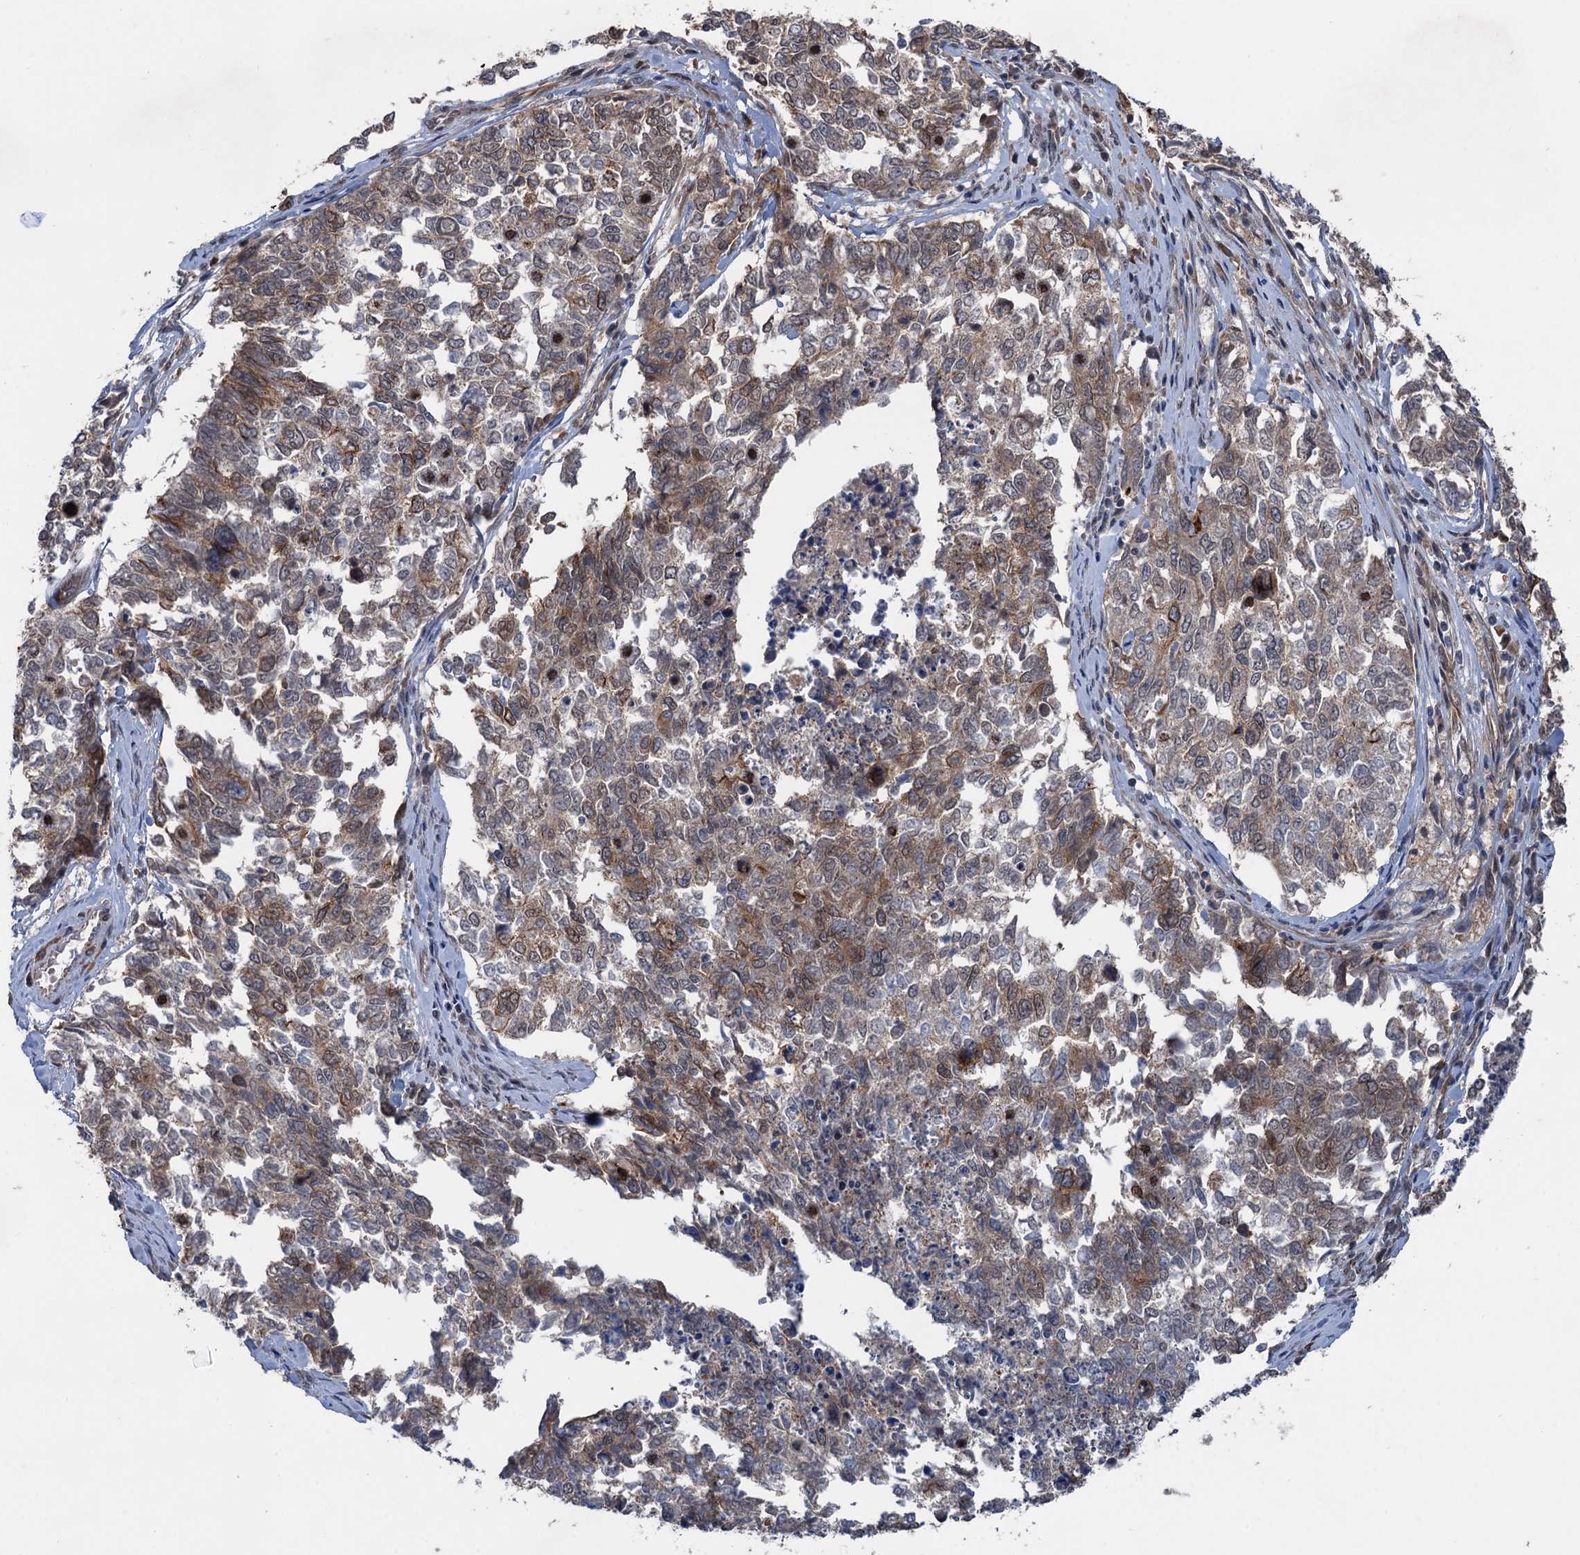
{"staining": {"intensity": "weak", "quantity": "<25%", "location": "cytoplasmic/membranous"}, "tissue": "cervical cancer", "cell_type": "Tumor cells", "image_type": "cancer", "snomed": [{"axis": "morphology", "description": "Squamous cell carcinoma, NOS"}, {"axis": "topography", "description": "Cervix"}], "caption": "DAB immunohistochemical staining of cervical cancer demonstrates no significant positivity in tumor cells.", "gene": "TTC31", "patient": {"sex": "female", "age": 63}}